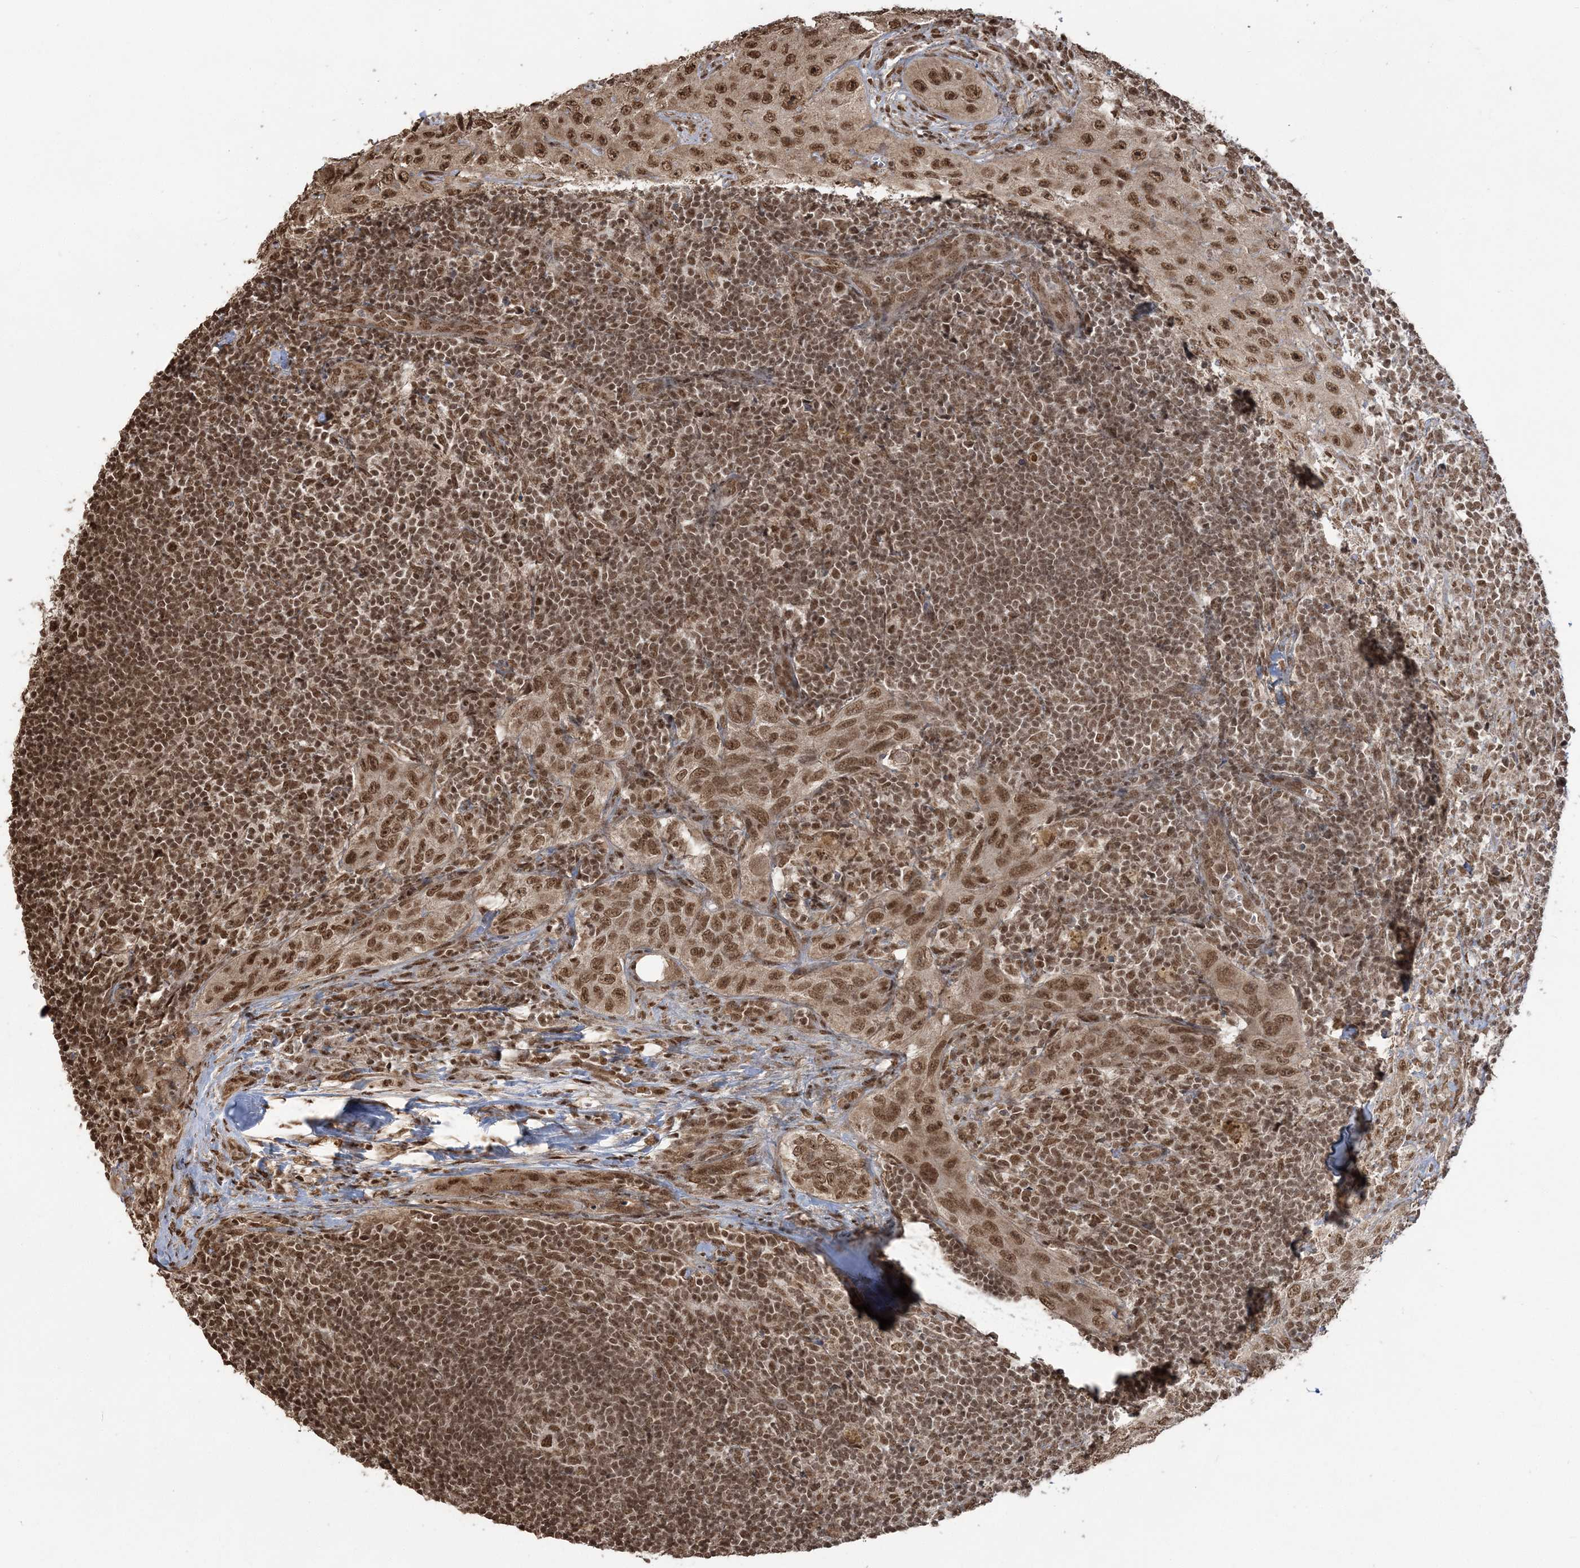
{"staining": {"intensity": "strong", "quantity": ">75%", "location": "nuclear"}, "tissue": "lymph node", "cell_type": "Germinal center cells", "image_type": "normal", "snomed": [{"axis": "morphology", "description": "Normal tissue, NOS"}, {"axis": "morphology", "description": "Squamous cell carcinoma, metastatic, NOS"}, {"axis": "topography", "description": "Lymph node"}], "caption": "Protein expression analysis of unremarkable human lymph node reveals strong nuclear expression in about >75% of germinal center cells. (DAB (3,3'-diaminobenzidine) IHC, brown staining for protein, blue staining for nuclei).", "gene": "ZNF839", "patient": {"sex": "male", "age": 73}}